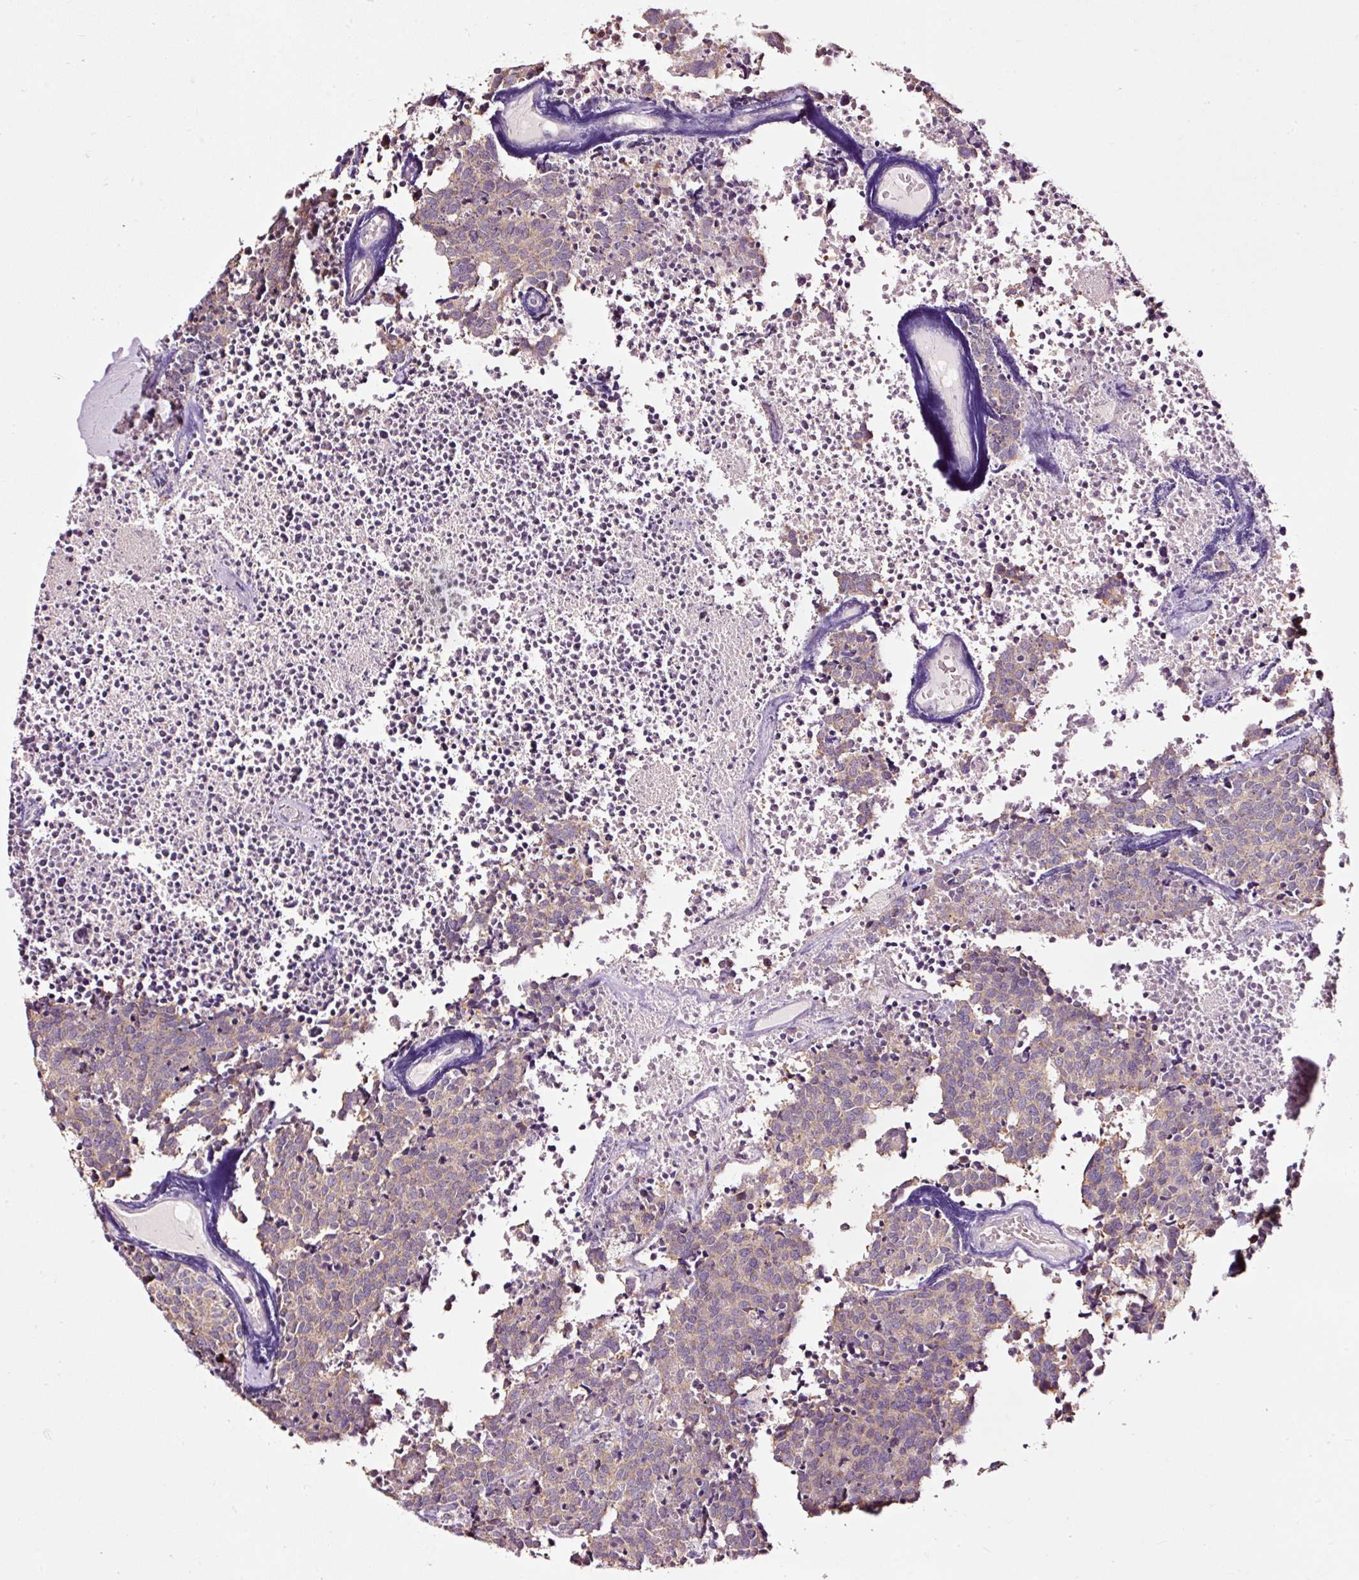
{"staining": {"intensity": "weak", "quantity": ">75%", "location": "cytoplasmic/membranous"}, "tissue": "carcinoid", "cell_type": "Tumor cells", "image_type": "cancer", "snomed": [{"axis": "morphology", "description": "Carcinoid, malignant, NOS"}, {"axis": "topography", "description": "Skin"}], "caption": "Protein staining of malignant carcinoid tissue demonstrates weak cytoplasmic/membranous positivity in approximately >75% of tumor cells.", "gene": "UTP14A", "patient": {"sex": "female", "age": 79}}